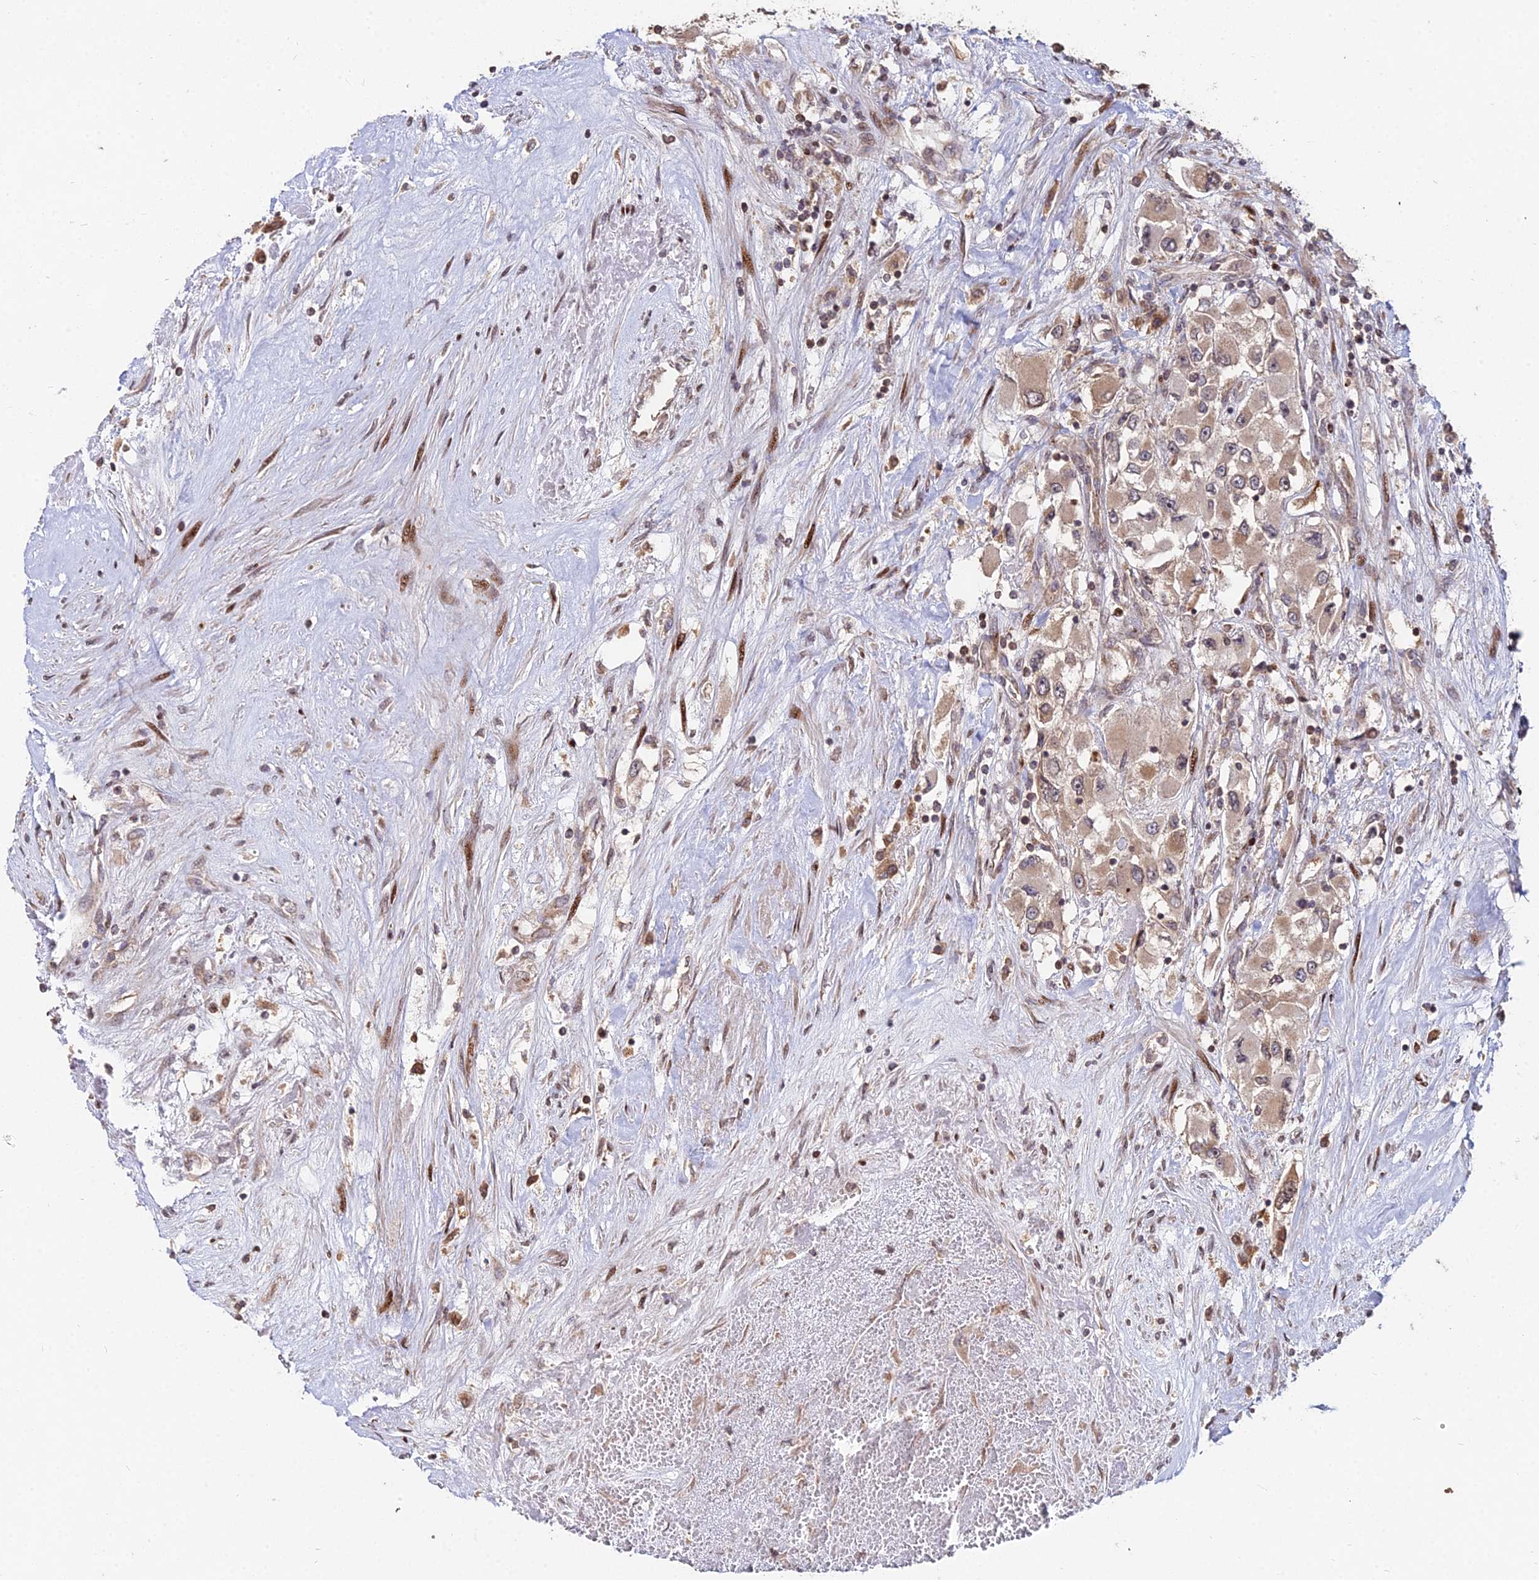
{"staining": {"intensity": "moderate", "quantity": ">75%", "location": "cytoplasmic/membranous"}, "tissue": "renal cancer", "cell_type": "Tumor cells", "image_type": "cancer", "snomed": [{"axis": "morphology", "description": "Adenocarcinoma, NOS"}, {"axis": "topography", "description": "Kidney"}], "caption": "Protein expression by immunohistochemistry exhibits moderate cytoplasmic/membranous staining in approximately >75% of tumor cells in adenocarcinoma (renal).", "gene": "RBMS2", "patient": {"sex": "female", "age": 52}}